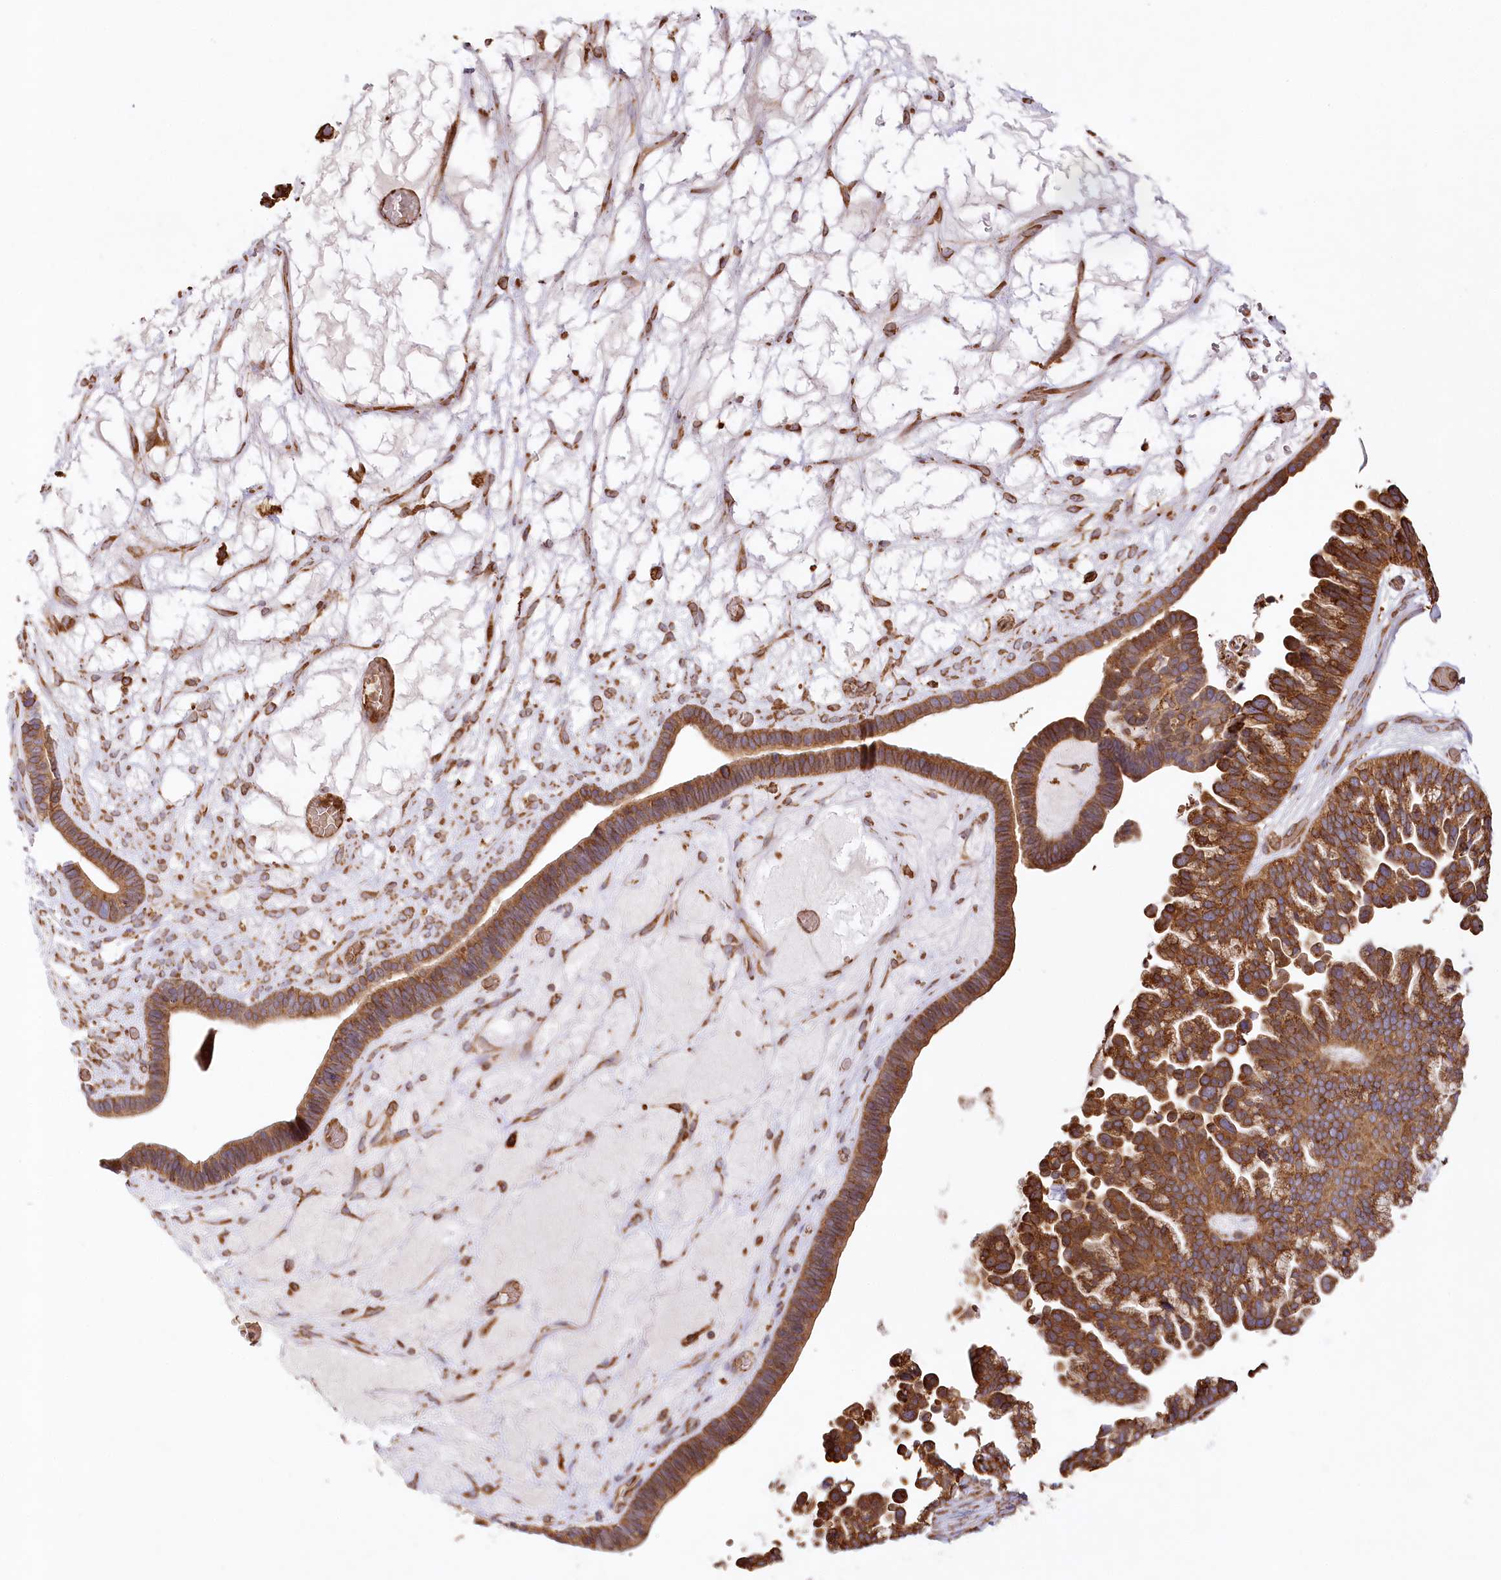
{"staining": {"intensity": "strong", "quantity": ">75%", "location": "cytoplasmic/membranous"}, "tissue": "ovarian cancer", "cell_type": "Tumor cells", "image_type": "cancer", "snomed": [{"axis": "morphology", "description": "Cystadenocarcinoma, serous, NOS"}, {"axis": "topography", "description": "Ovary"}], "caption": "DAB (3,3'-diaminobenzidine) immunohistochemical staining of human ovarian serous cystadenocarcinoma demonstrates strong cytoplasmic/membranous protein expression in approximately >75% of tumor cells.", "gene": "ACAP2", "patient": {"sex": "female", "age": 56}}